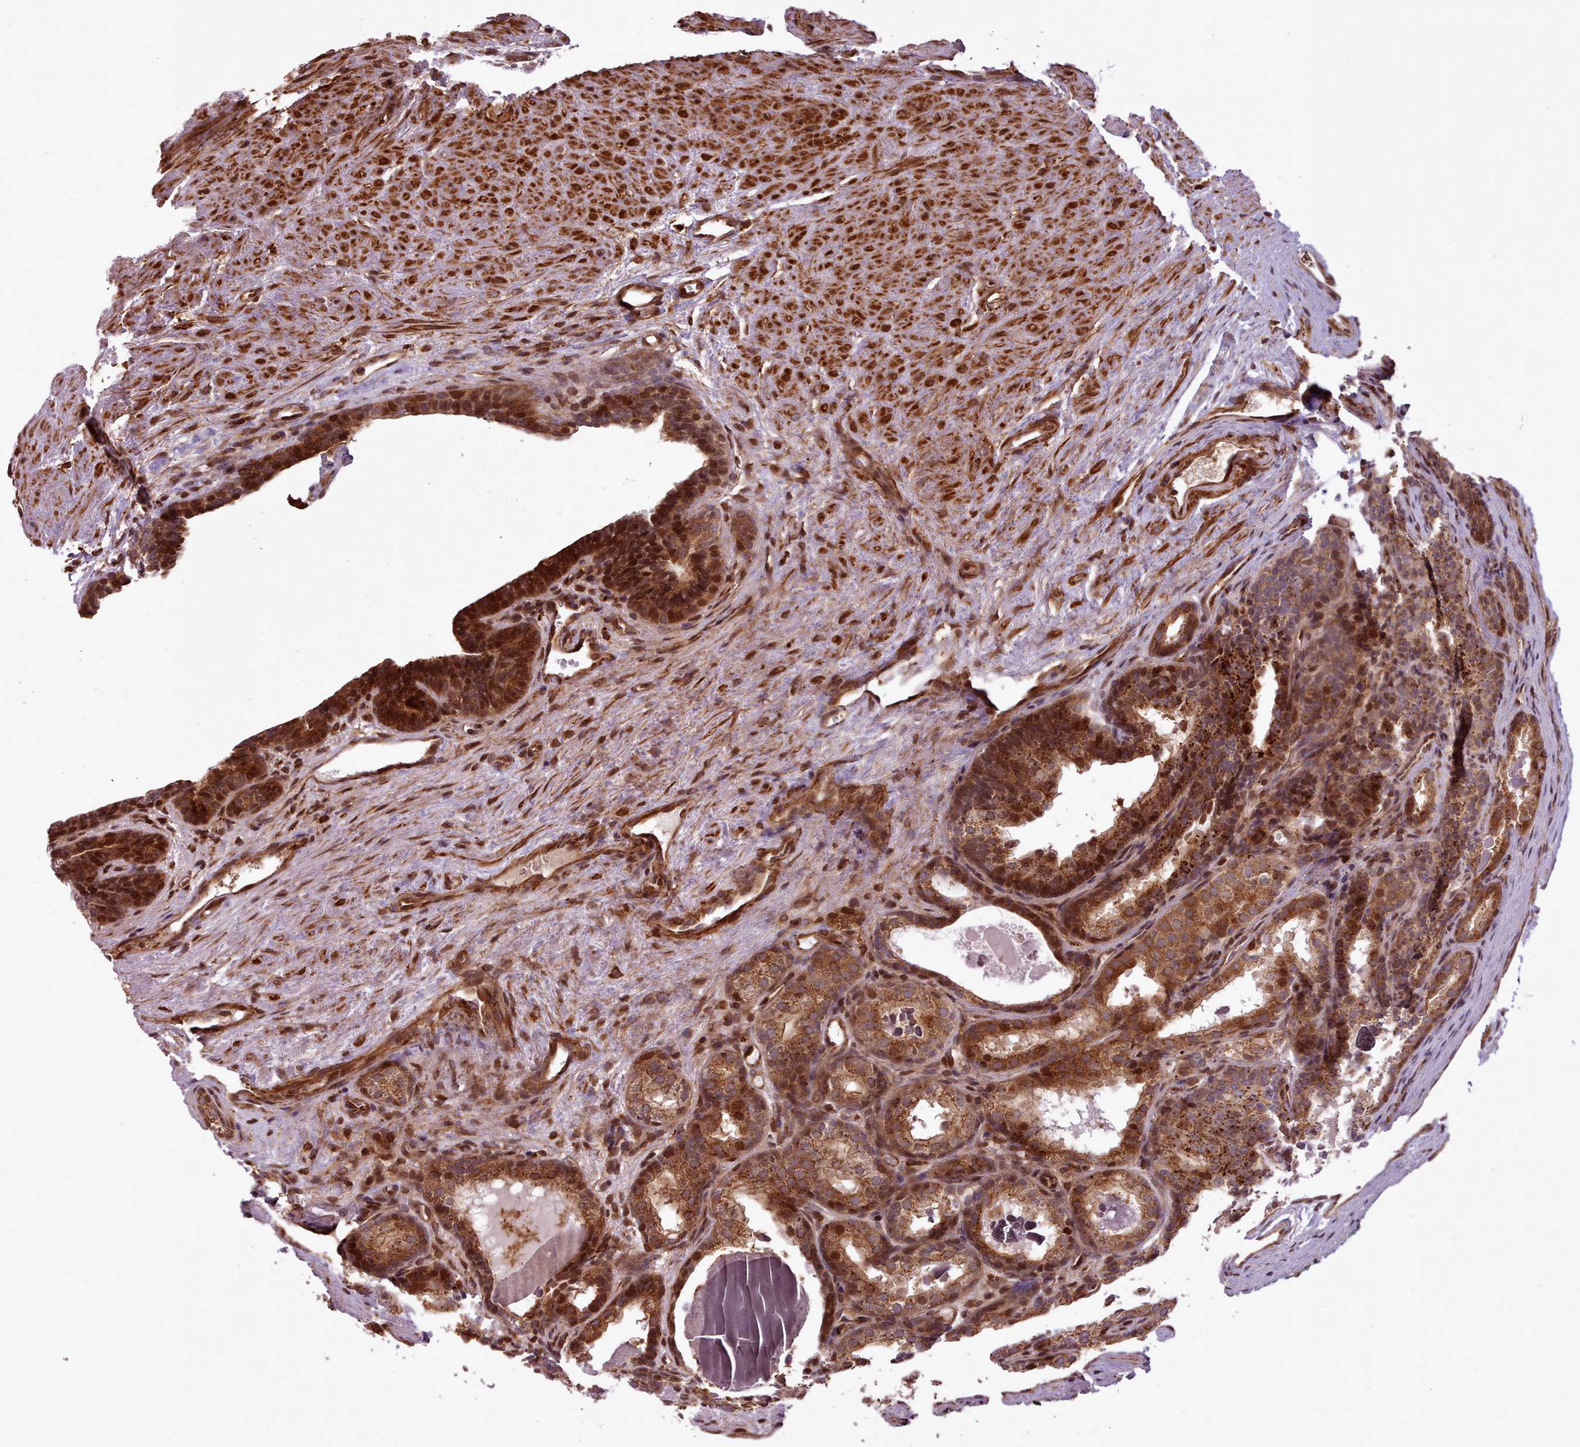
{"staining": {"intensity": "strong", "quantity": ">75%", "location": "cytoplasmic/membranous,nuclear"}, "tissue": "prostate cancer", "cell_type": "Tumor cells", "image_type": "cancer", "snomed": [{"axis": "morphology", "description": "Adenocarcinoma, High grade"}, {"axis": "topography", "description": "Prostate"}], "caption": "Immunohistochemical staining of prostate cancer displays high levels of strong cytoplasmic/membranous and nuclear staining in about >75% of tumor cells.", "gene": "NLRP7", "patient": {"sex": "male", "age": 62}}